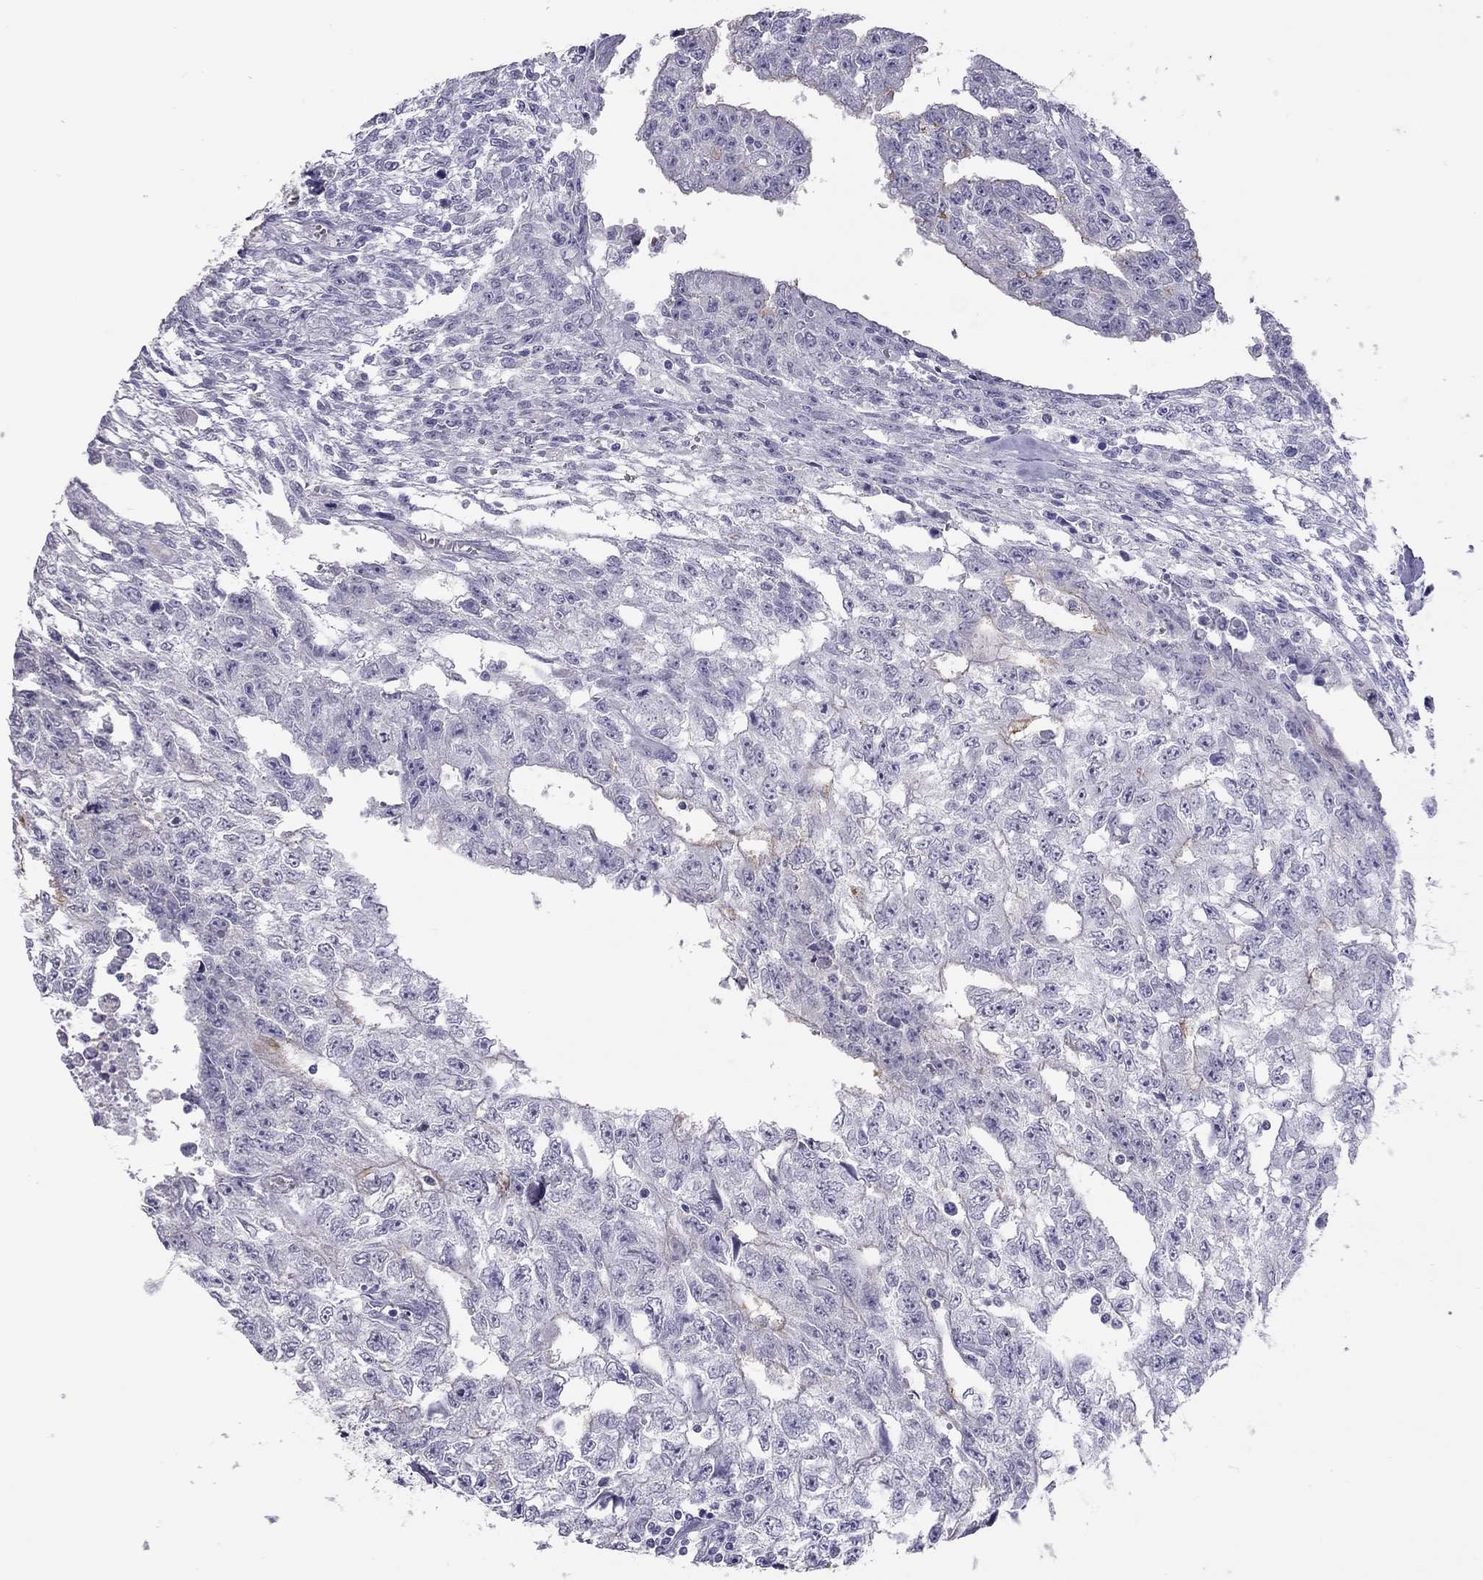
{"staining": {"intensity": "negative", "quantity": "none", "location": "none"}, "tissue": "testis cancer", "cell_type": "Tumor cells", "image_type": "cancer", "snomed": [{"axis": "morphology", "description": "Carcinoma, Embryonal, NOS"}, {"axis": "morphology", "description": "Teratoma, malignant, NOS"}, {"axis": "topography", "description": "Testis"}], "caption": "An immunohistochemistry (IHC) image of testis cancer (embryonal carcinoma) is shown. There is no staining in tumor cells of testis cancer (embryonal carcinoma).", "gene": "MUC16", "patient": {"sex": "male", "age": 24}}